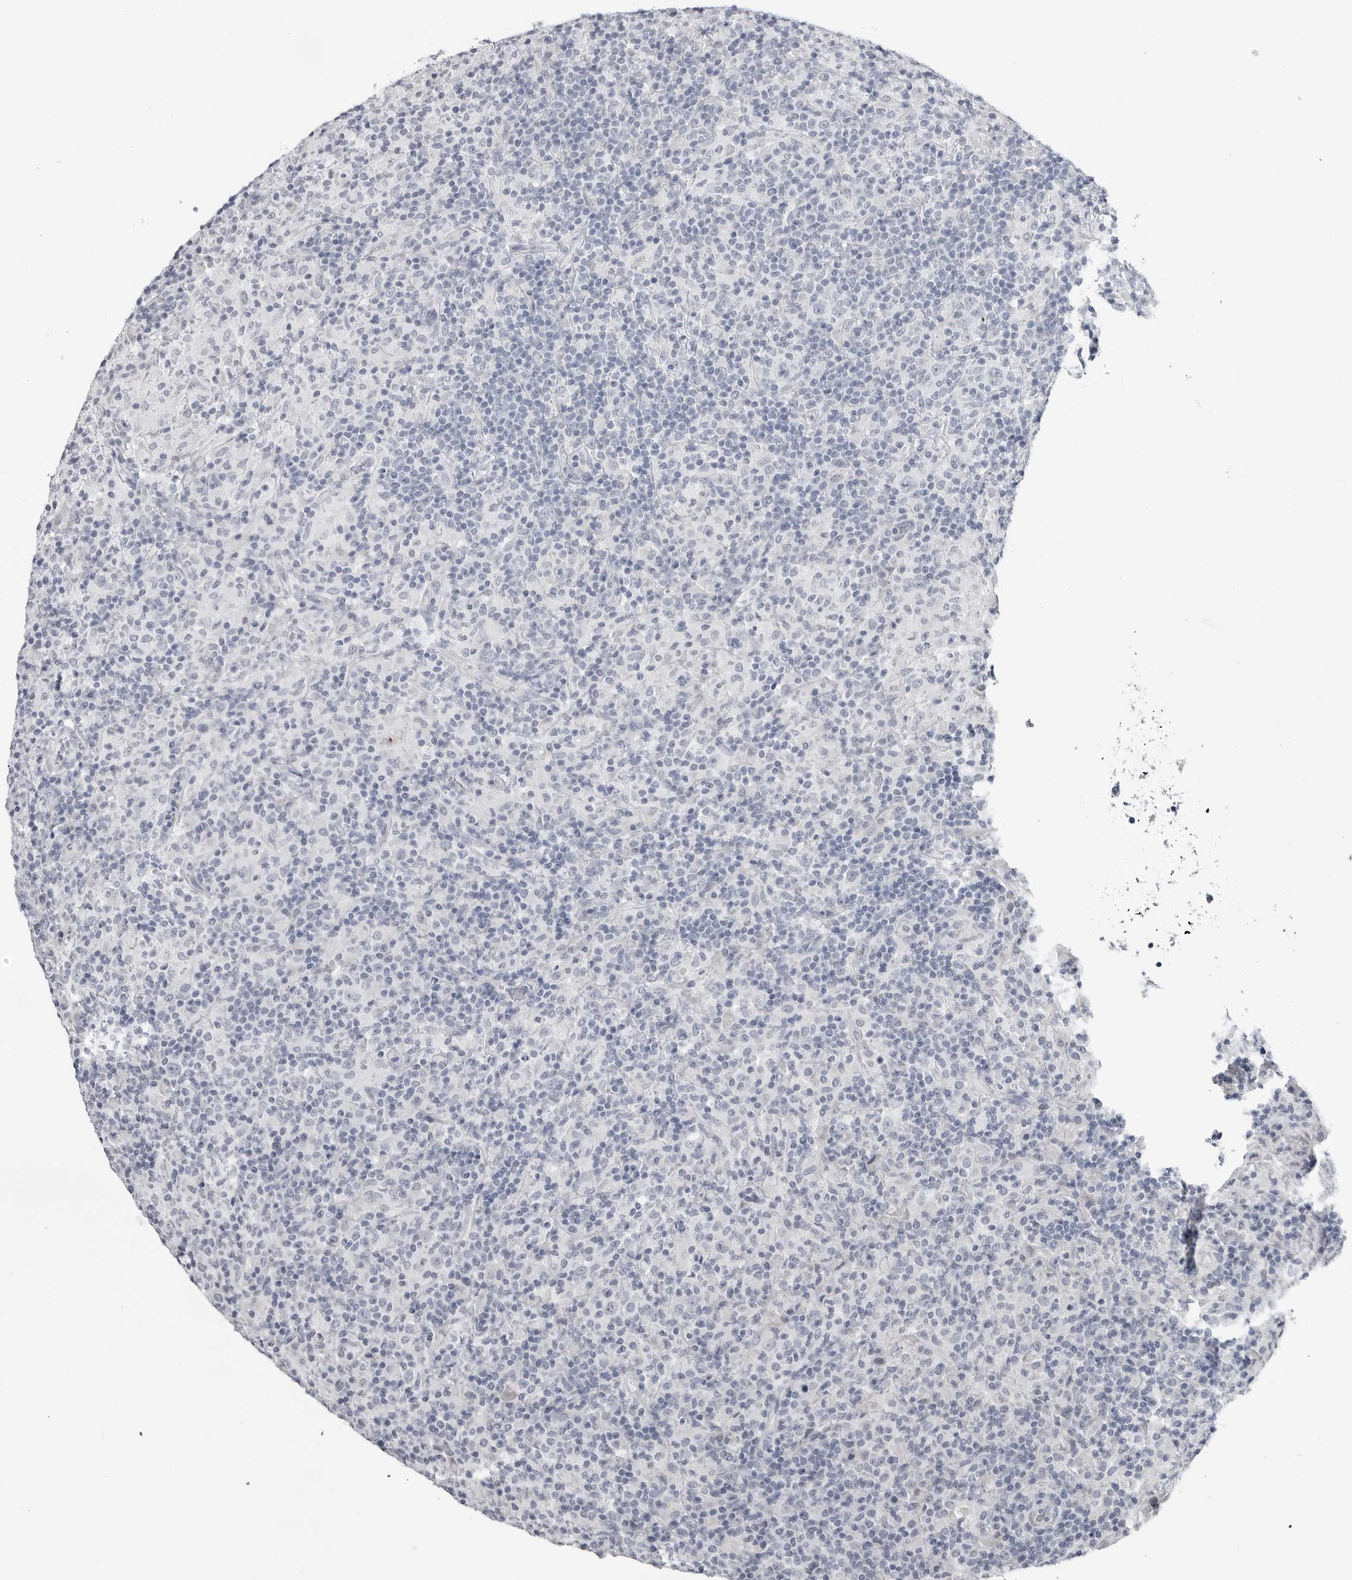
{"staining": {"intensity": "negative", "quantity": "none", "location": "none"}, "tissue": "lymphoma", "cell_type": "Tumor cells", "image_type": "cancer", "snomed": [{"axis": "morphology", "description": "Hodgkin's disease, NOS"}, {"axis": "topography", "description": "Lymph node"}], "caption": "Hodgkin's disease was stained to show a protein in brown. There is no significant staining in tumor cells.", "gene": "PGA3", "patient": {"sex": "male", "age": 70}}